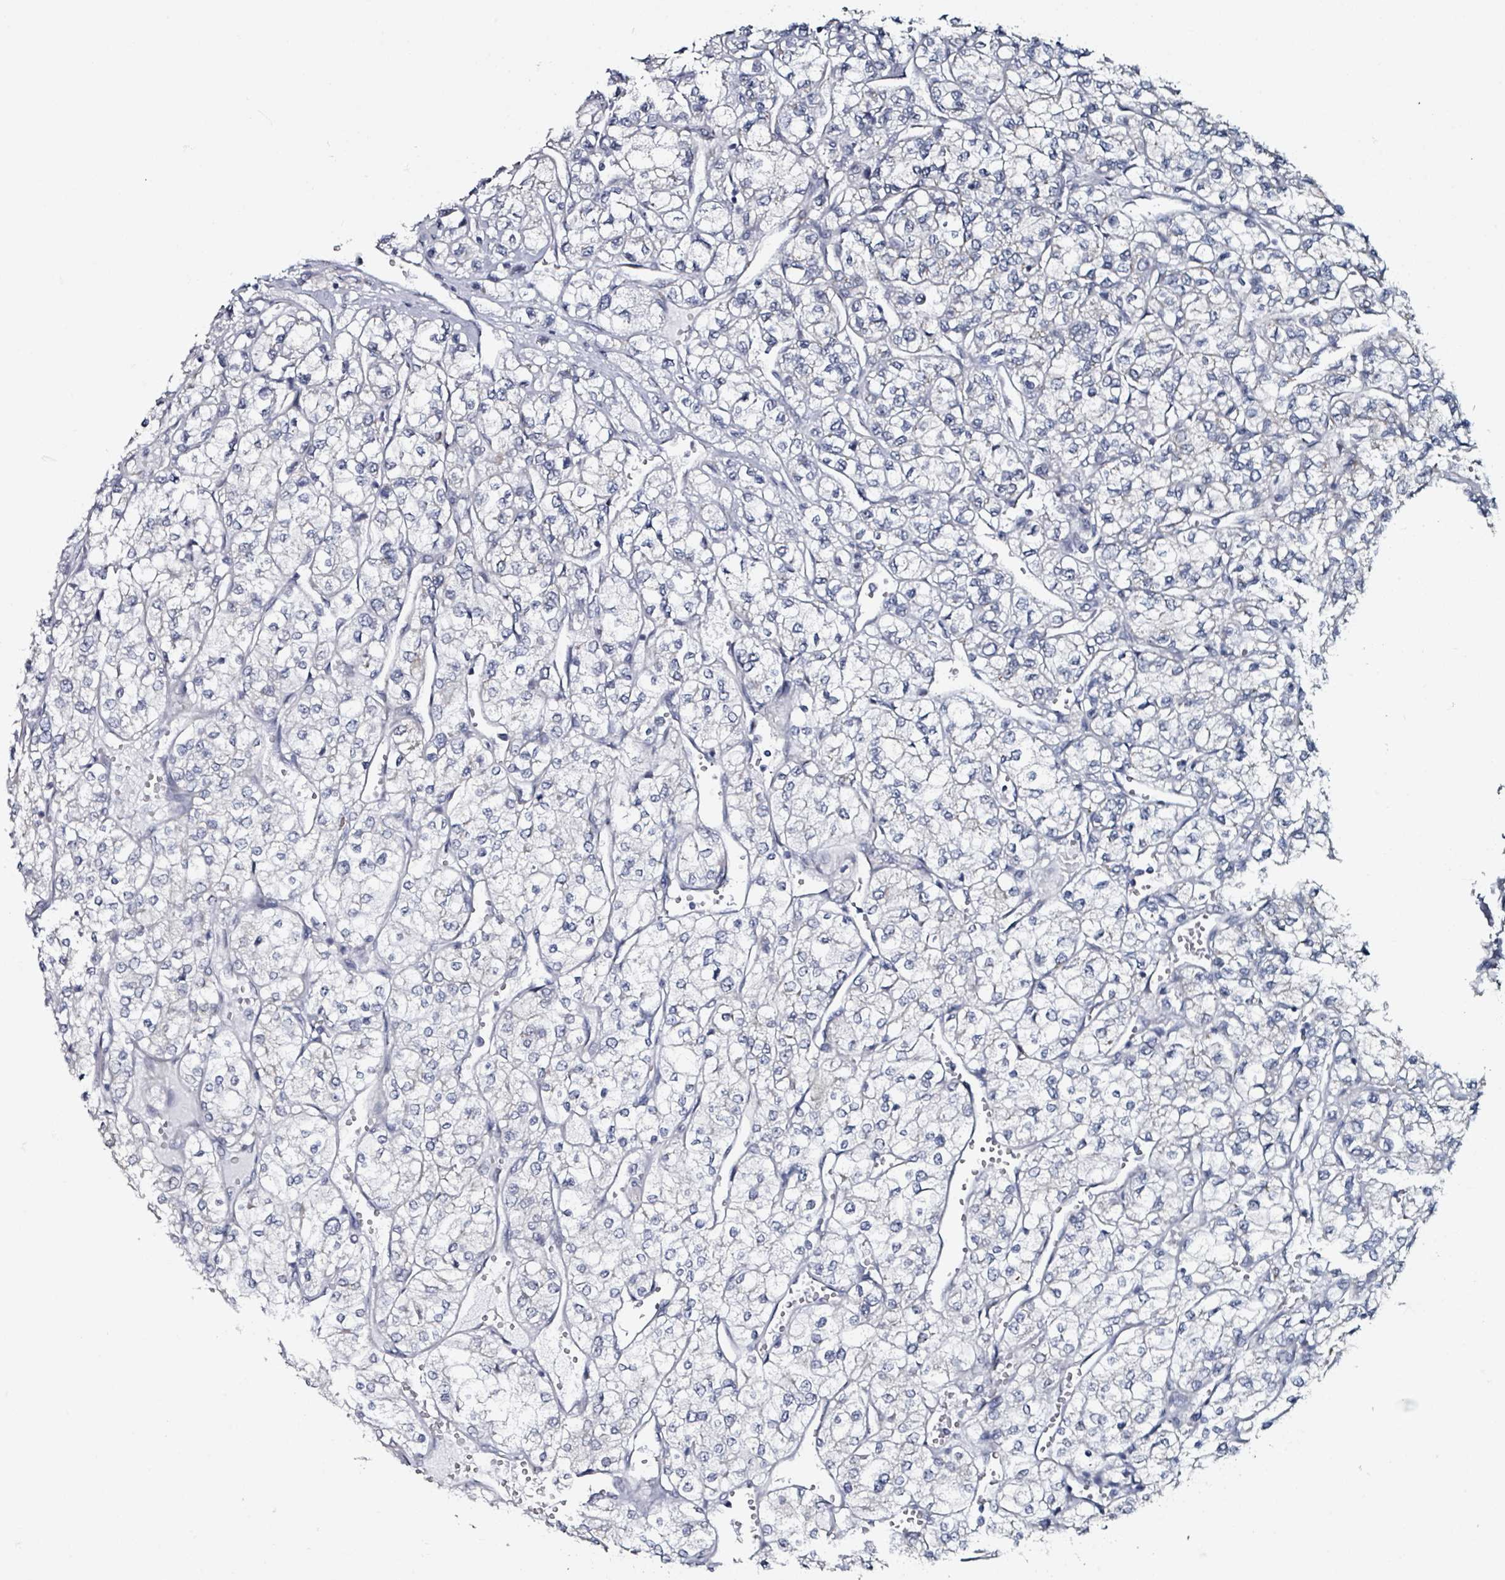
{"staining": {"intensity": "negative", "quantity": "none", "location": "none"}, "tissue": "renal cancer", "cell_type": "Tumor cells", "image_type": "cancer", "snomed": [{"axis": "morphology", "description": "Adenocarcinoma, NOS"}, {"axis": "topography", "description": "Kidney"}], "caption": "Tumor cells are negative for protein expression in human renal cancer. (DAB (3,3'-diaminobenzidine) IHC visualized using brightfield microscopy, high magnification).", "gene": "B3GAT3", "patient": {"sex": "male", "age": 80}}